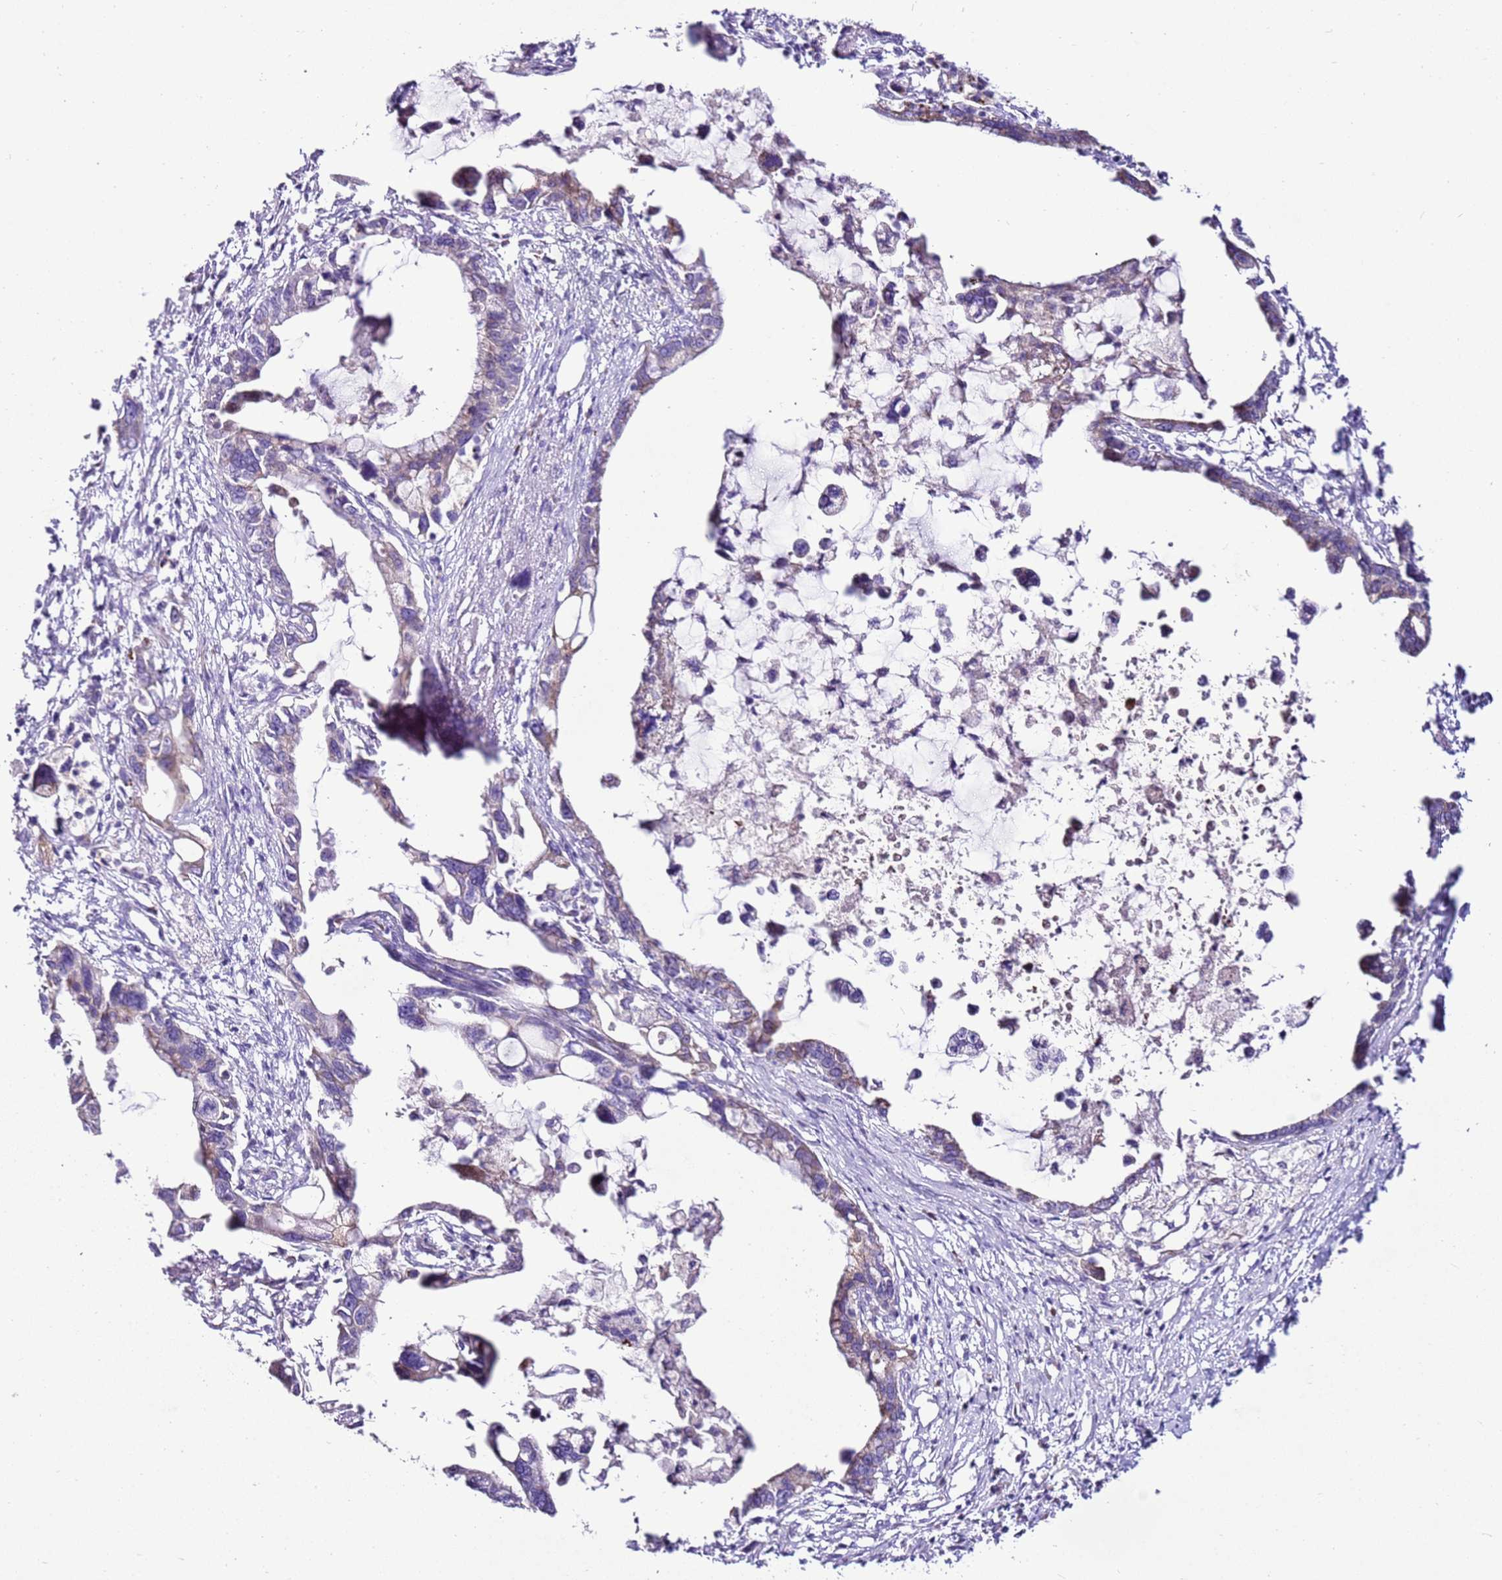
{"staining": {"intensity": "weak", "quantity": "<25%", "location": "cytoplasmic/membranous"}, "tissue": "pancreatic cancer", "cell_type": "Tumor cells", "image_type": "cancer", "snomed": [{"axis": "morphology", "description": "Adenocarcinoma, NOS"}, {"axis": "topography", "description": "Pancreas"}], "caption": "This is an IHC histopathology image of human adenocarcinoma (pancreatic). There is no expression in tumor cells.", "gene": "MRPL36", "patient": {"sex": "female", "age": 83}}